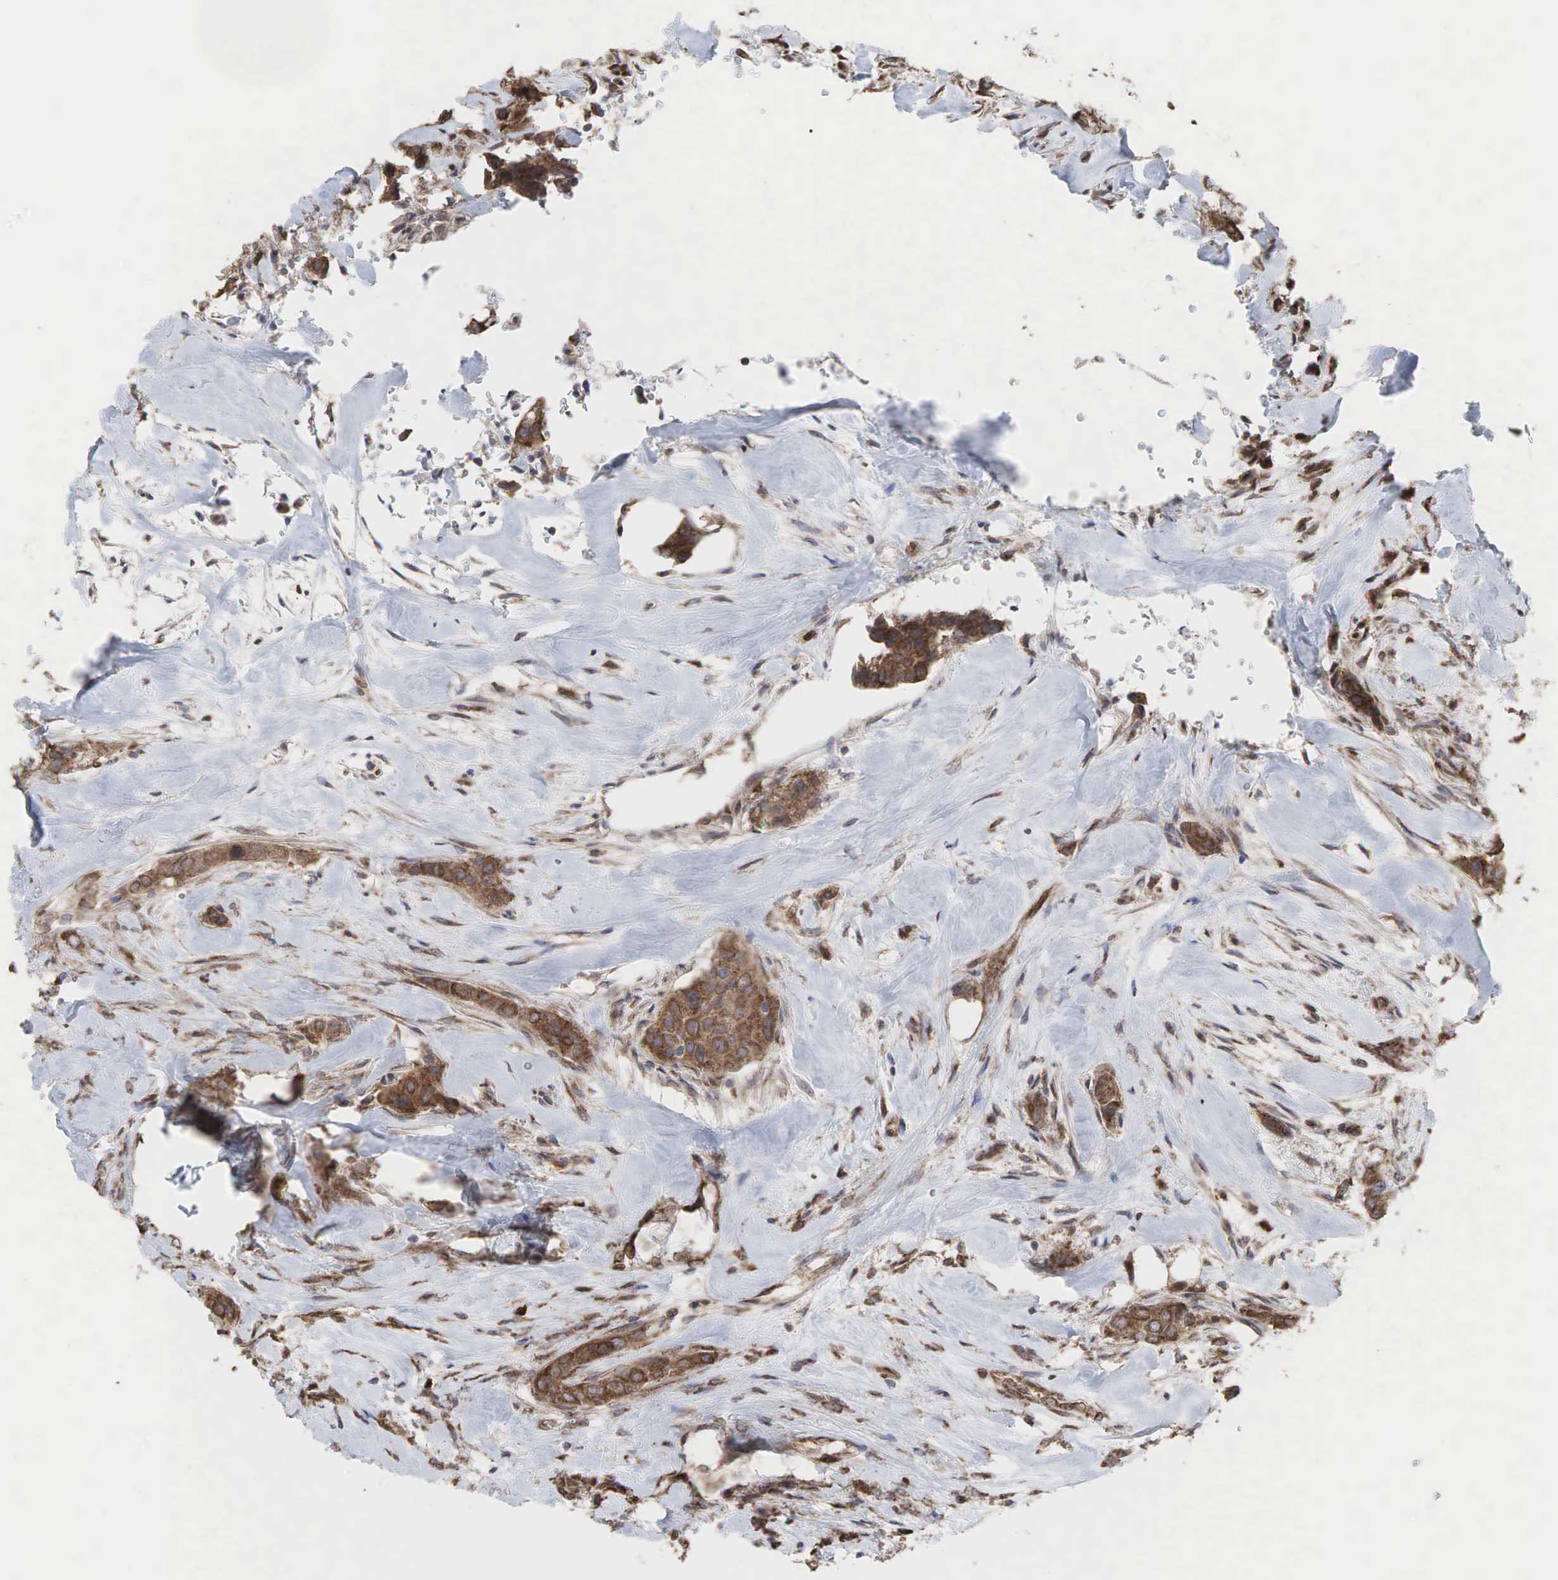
{"staining": {"intensity": "moderate", "quantity": ">75%", "location": "cytoplasmic/membranous"}, "tissue": "breast cancer", "cell_type": "Tumor cells", "image_type": "cancer", "snomed": [{"axis": "morphology", "description": "Duct carcinoma"}, {"axis": "topography", "description": "Breast"}], "caption": "Immunohistochemistry (IHC) of breast cancer (intraductal carcinoma) shows medium levels of moderate cytoplasmic/membranous positivity in approximately >75% of tumor cells.", "gene": "PABPC5", "patient": {"sex": "female", "age": 45}}